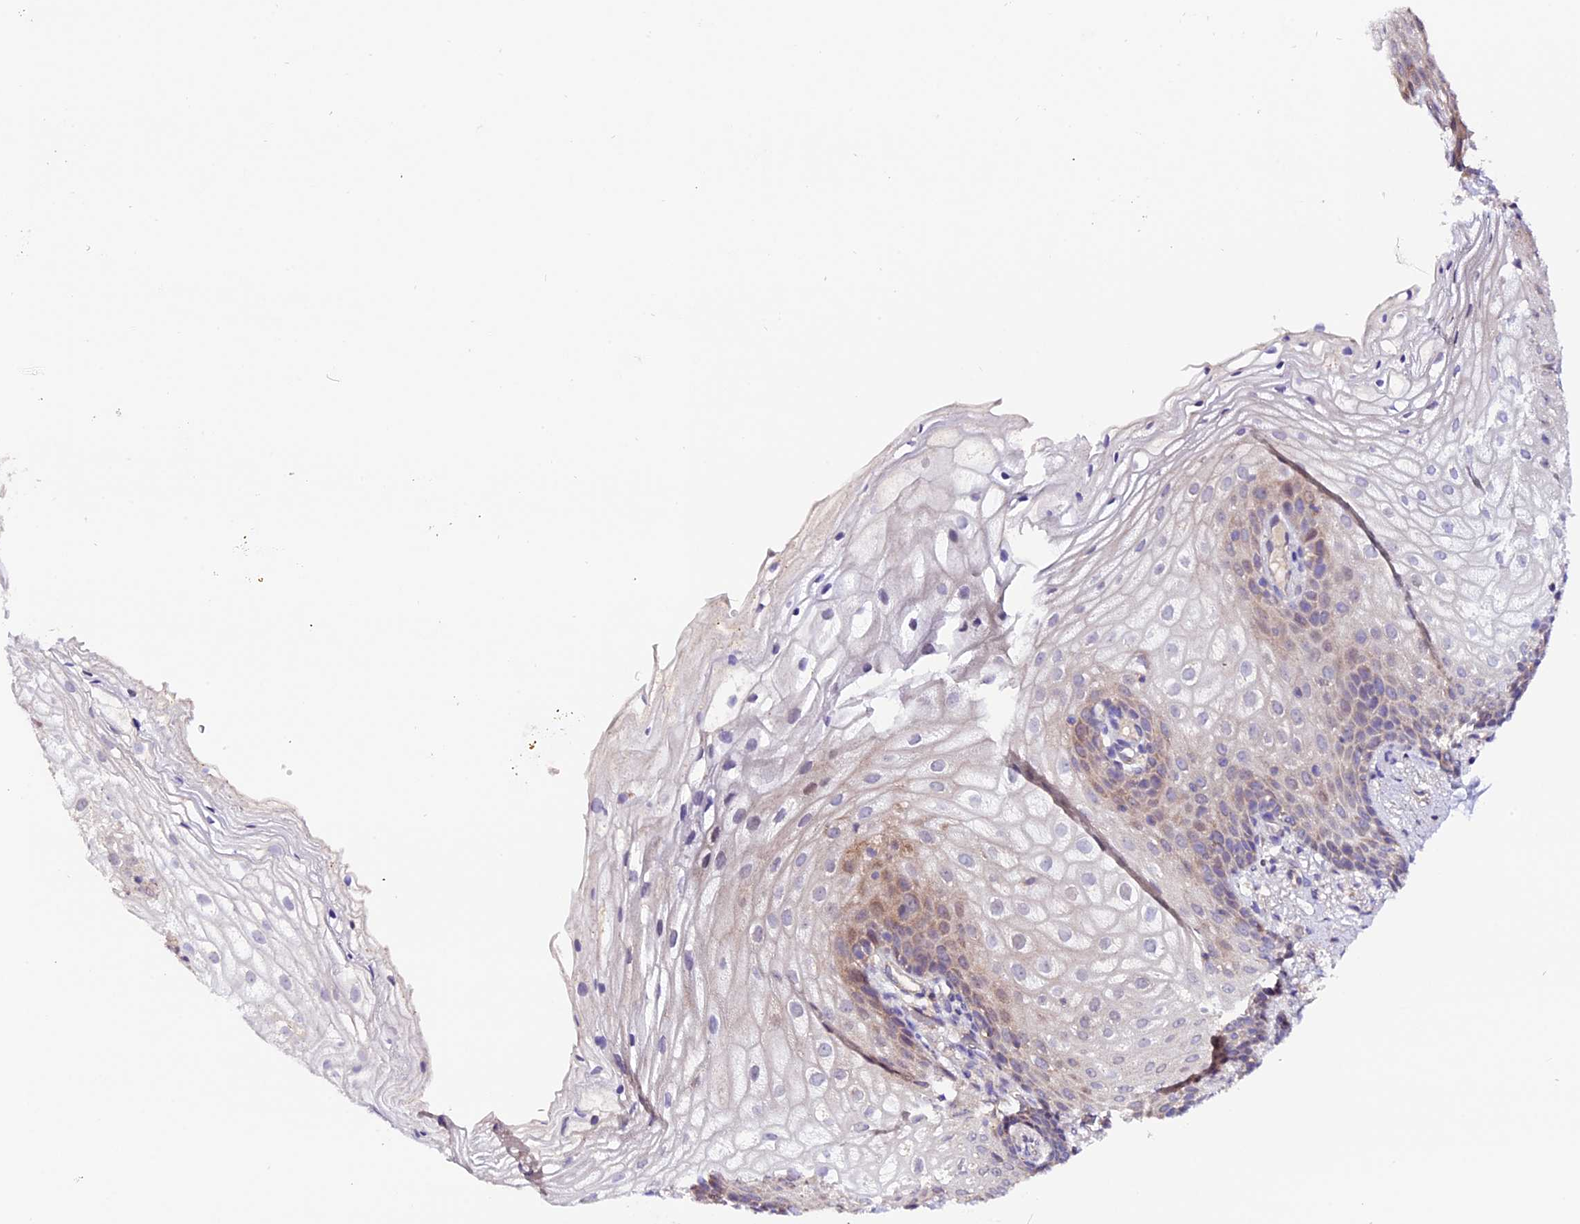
{"staining": {"intensity": "weak", "quantity": "<25%", "location": "cytoplasmic/membranous"}, "tissue": "vagina", "cell_type": "Squamous epithelial cells", "image_type": "normal", "snomed": [{"axis": "morphology", "description": "Normal tissue, NOS"}, {"axis": "topography", "description": "Vagina"}], "caption": "The photomicrograph shows no staining of squamous epithelial cells in benign vagina.", "gene": "DDX28", "patient": {"sex": "female", "age": 60}}